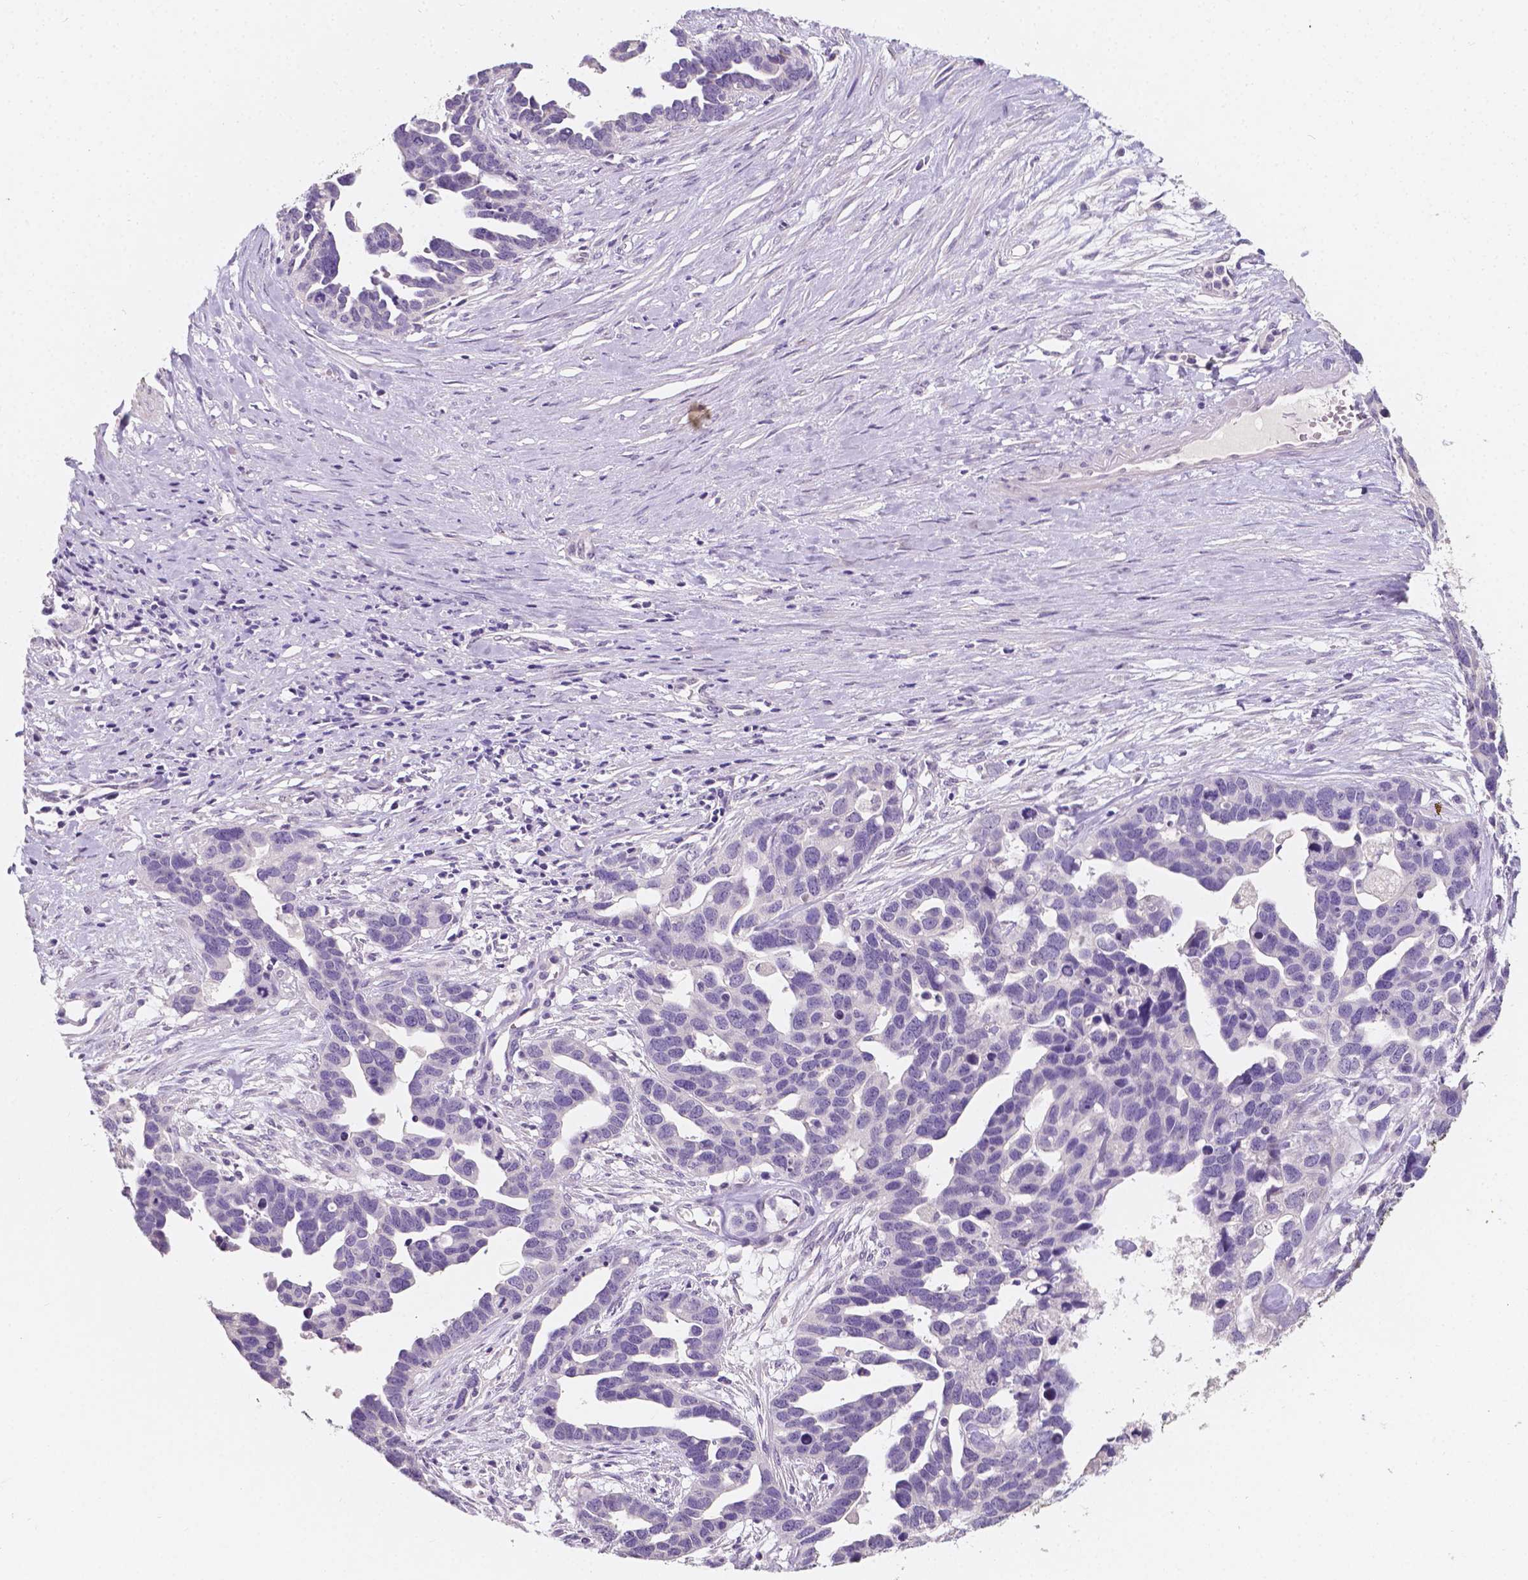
{"staining": {"intensity": "negative", "quantity": "none", "location": "none"}, "tissue": "ovarian cancer", "cell_type": "Tumor cells", "image_type": "cancer", "snomed": [{"axis": "morphology", "description": "Cystadenocarcinoma, serous, NOS"}, {"axis": "topography", "description": "Ovary"}], "caption": "Tumor cells are negative for brown protein staining in ovarian cancer (serous cystadenocarcinoma).", "gene": "TAL1", "patient": {"sex": "female", "age": 54}}